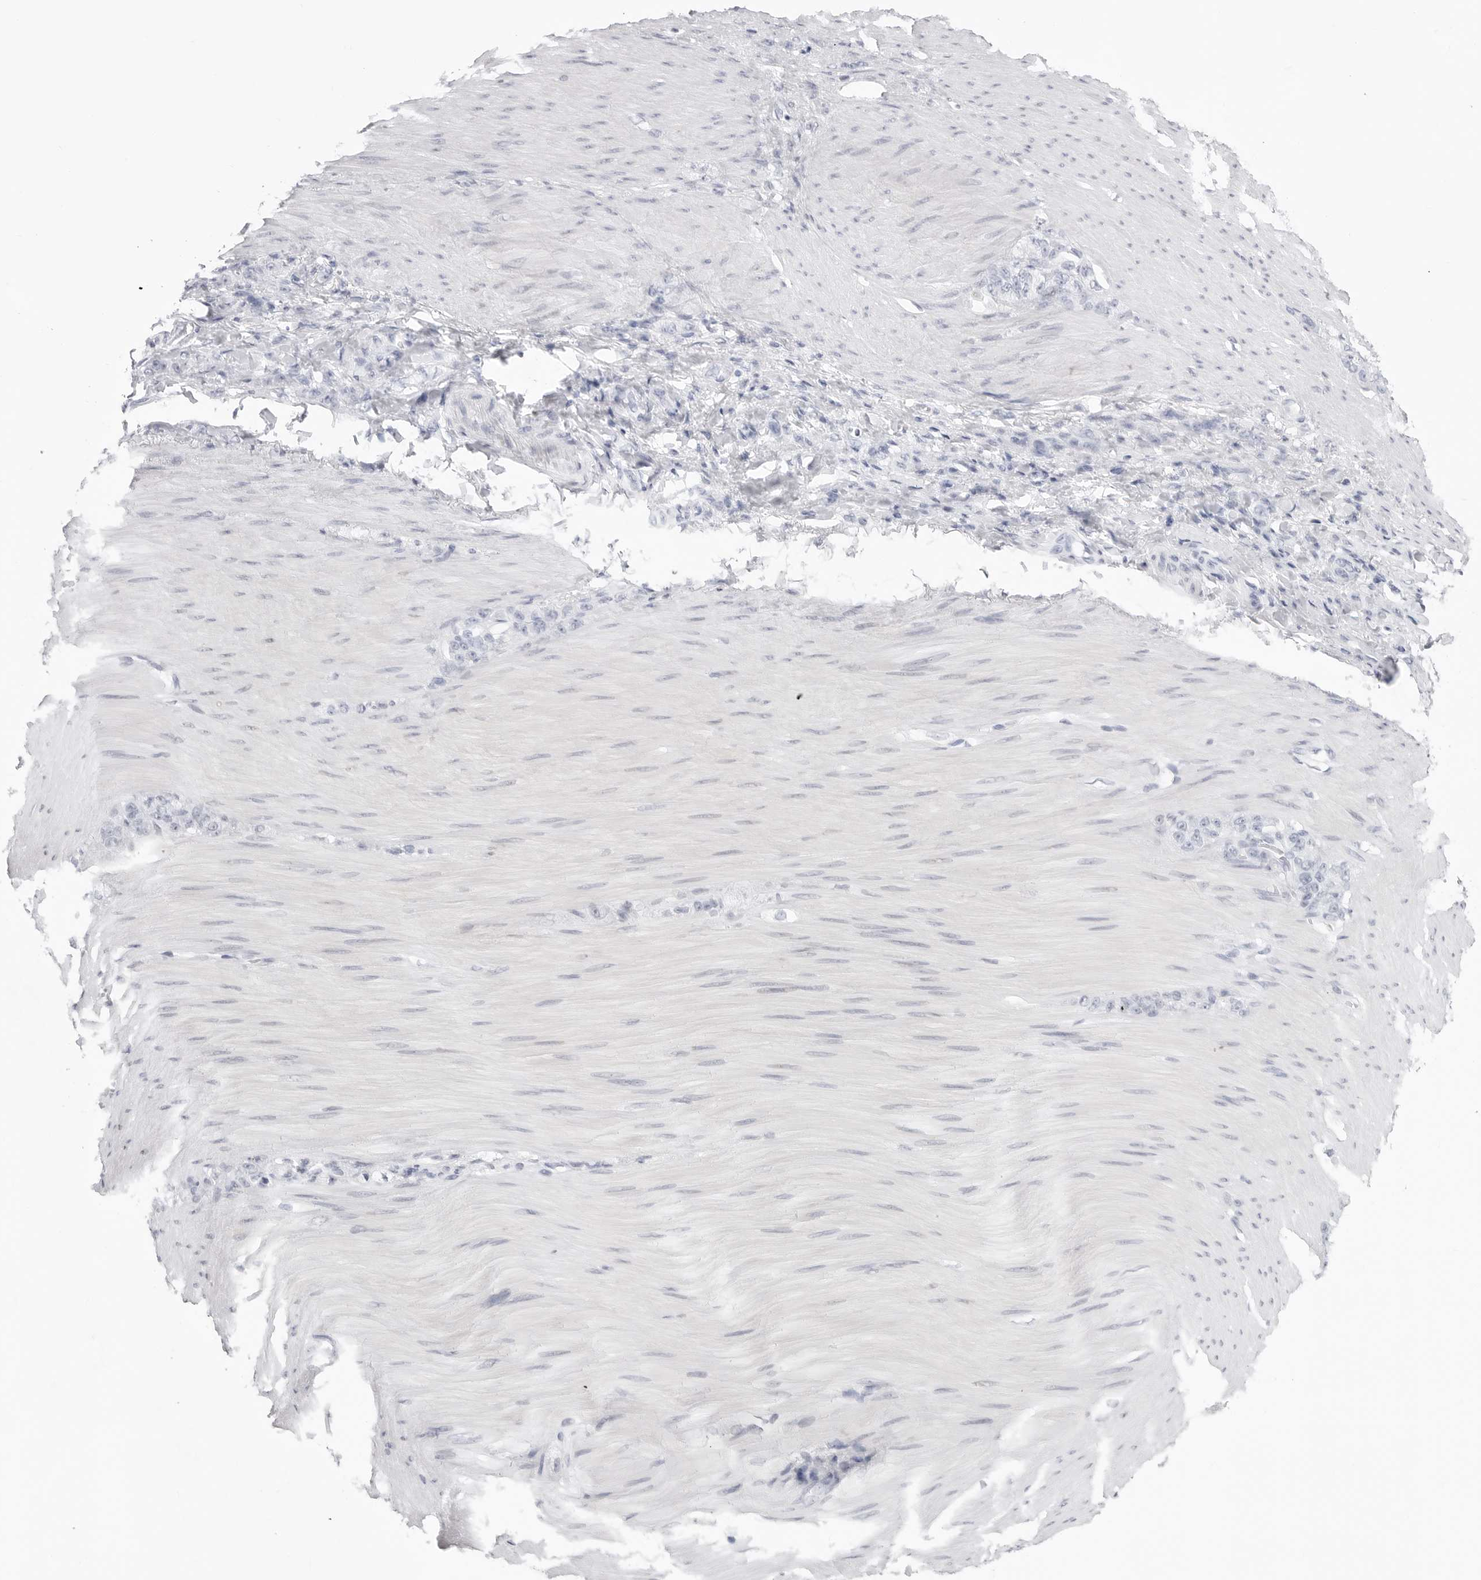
{"staining": {"intensity": "negative", "quantity": "none", "location": "none"}, "tissue": "stomach cancer", "cell_type": "Tumor cells", "image_type": "cancer", "snomed": [{"axis": "morphology", "description": "Normal tissue, NOS"}, {"axis": "morphology", "description": "Adenocarcinoma, NOS"}, {"axis": "topography", "description": "Stomach"}], "caption": "High magnification brightfield microscopy of adenocarcinoma (stomach) stained with DAB (3,3'-diaminobenzidine) (brown) and counterstained with hematoxylin (blue): tumor cells show no significant staining.", "gene": "TSSK1B", "patient": {"sex": "male", "age": 82}}